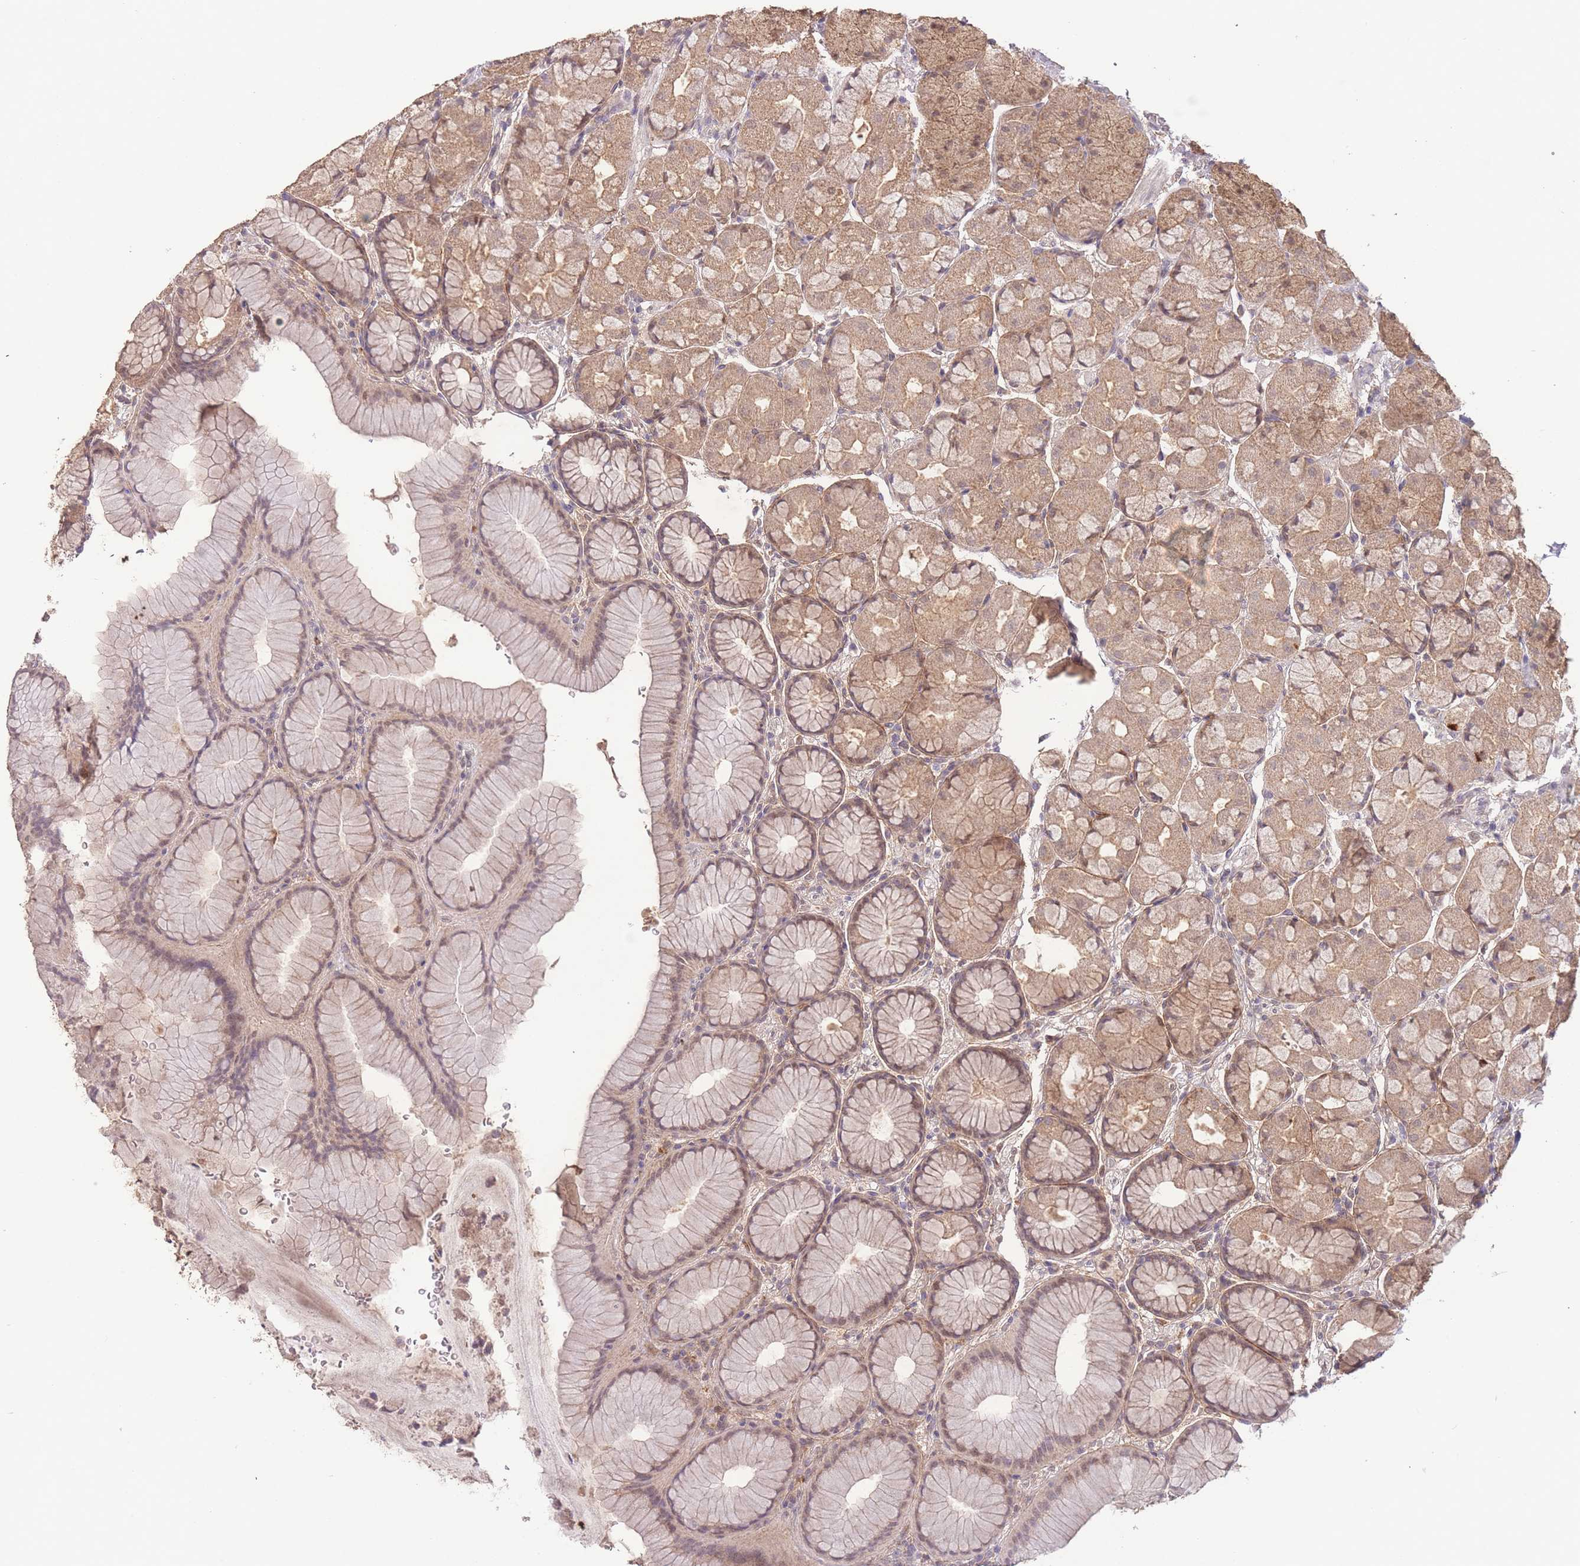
{"staining": {"intensity": "moderate", "quantity": ">75%", "location": "cytoplasmic/membranous,nuclear"}, "tissue": "stomach", "cell_type": "Glandular cells", "image_type": "normal", "snomed": [{"axis": "morphology", "description": "Normal tissue, NOS"}, {"axis": "topography", "description": "Stomach"}], "caption": "Moderate cytoplasmic/membranous,nuclear expression for a protein is seen in approximately >75% of glandular cells of normal stomach using immunohistochemistry (IHC).", "gene": "RNF144B", "patient": {"sex": "male", "age": 57}}